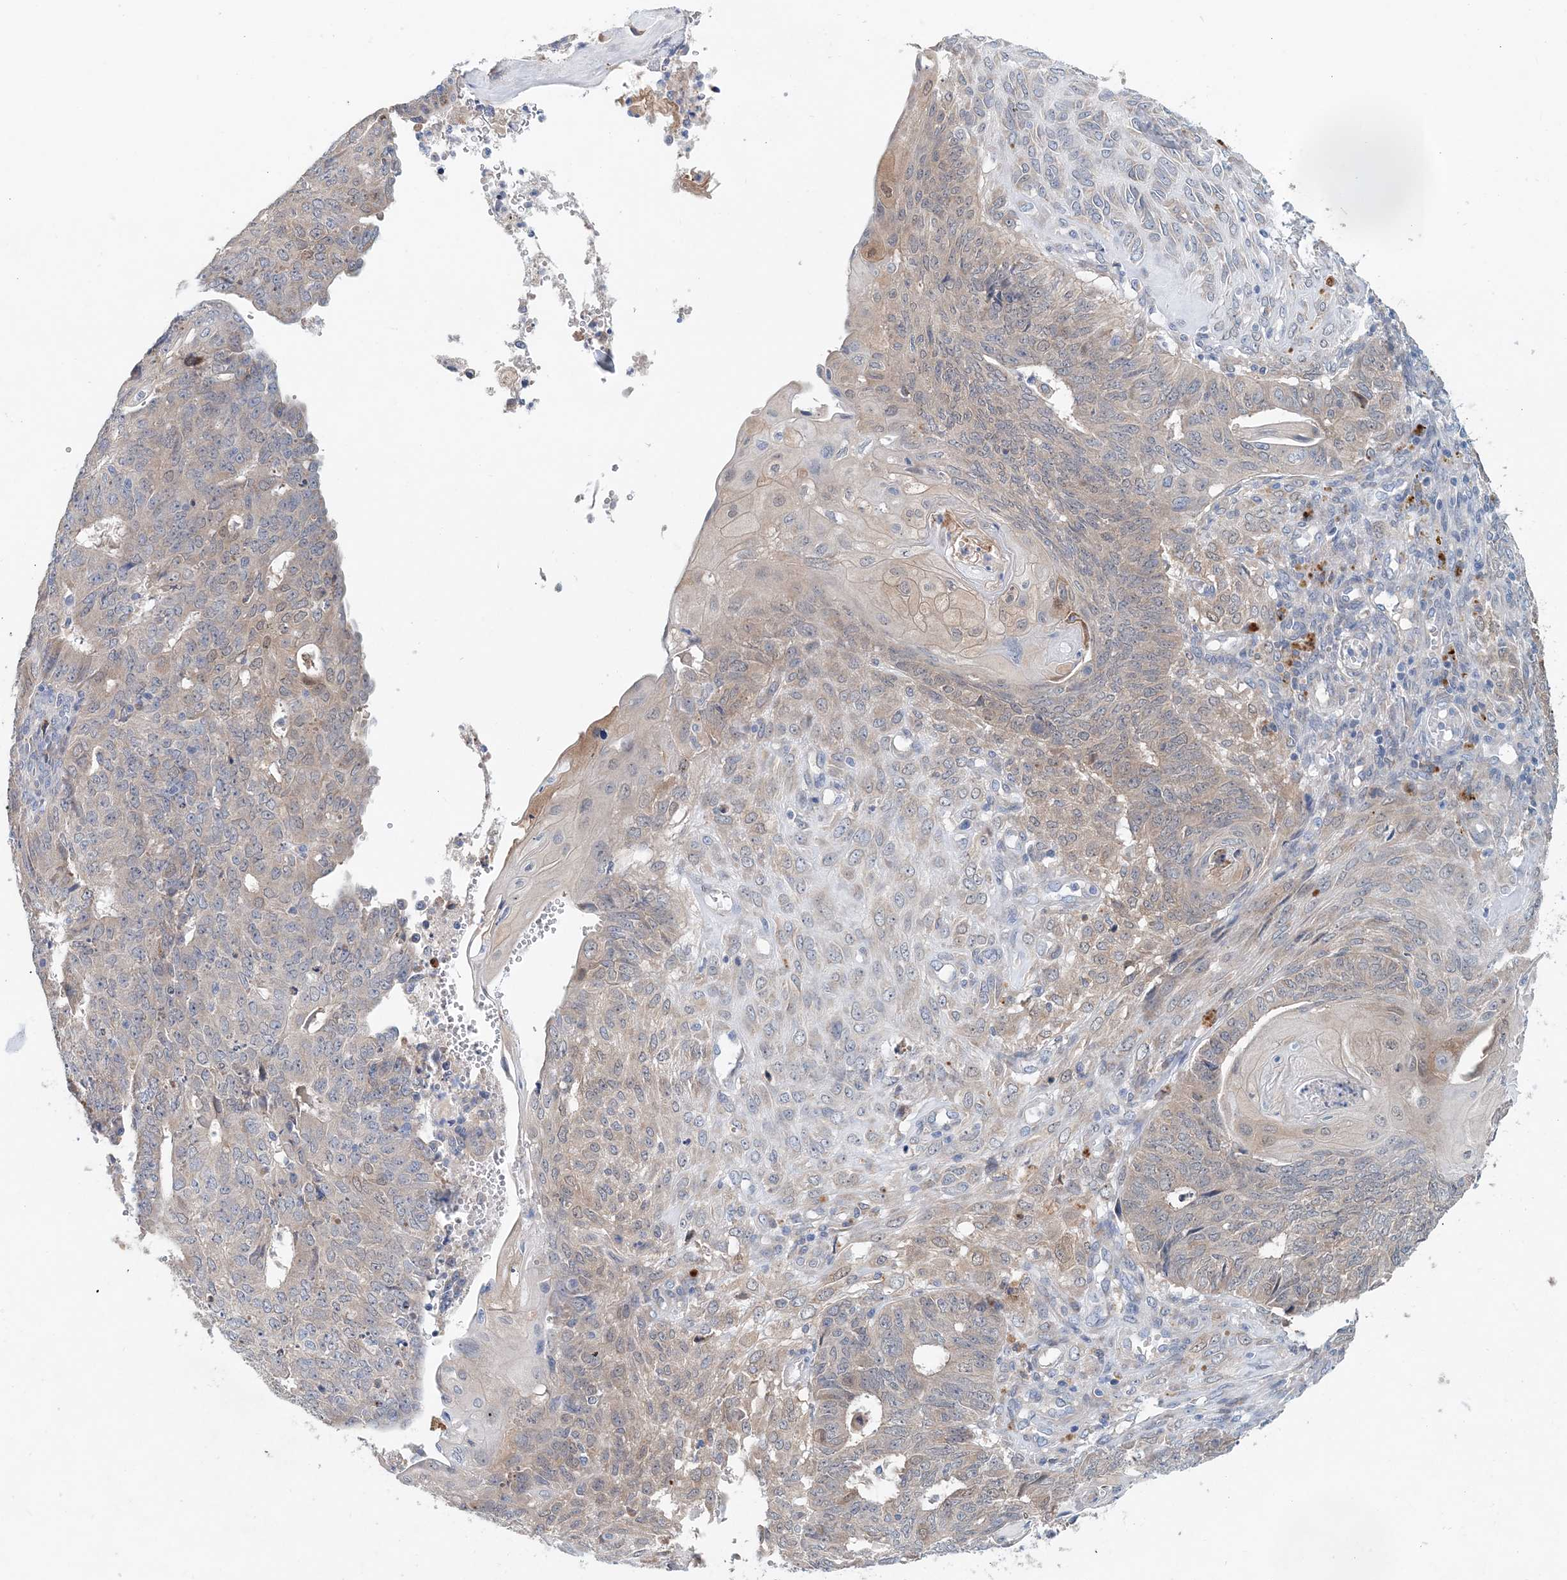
{"staining": {"intensity": "negative", "quantity": "none", "location": "none"}, "tissue": "endometrial cancer", "cell_type": "Tumor cells", "image_type": "cancer", "snomed": [{"axis": "morphology", "description": "Adenocarcinoma, NOS"}, {"axis": "topography", "description": "Endometrium"}], "caption": "There is no significant expression in tumor cells of adenocarcinoma (endometrial).", "gene": "PFN2", "patient": {"sex": "female", "age": 32}}